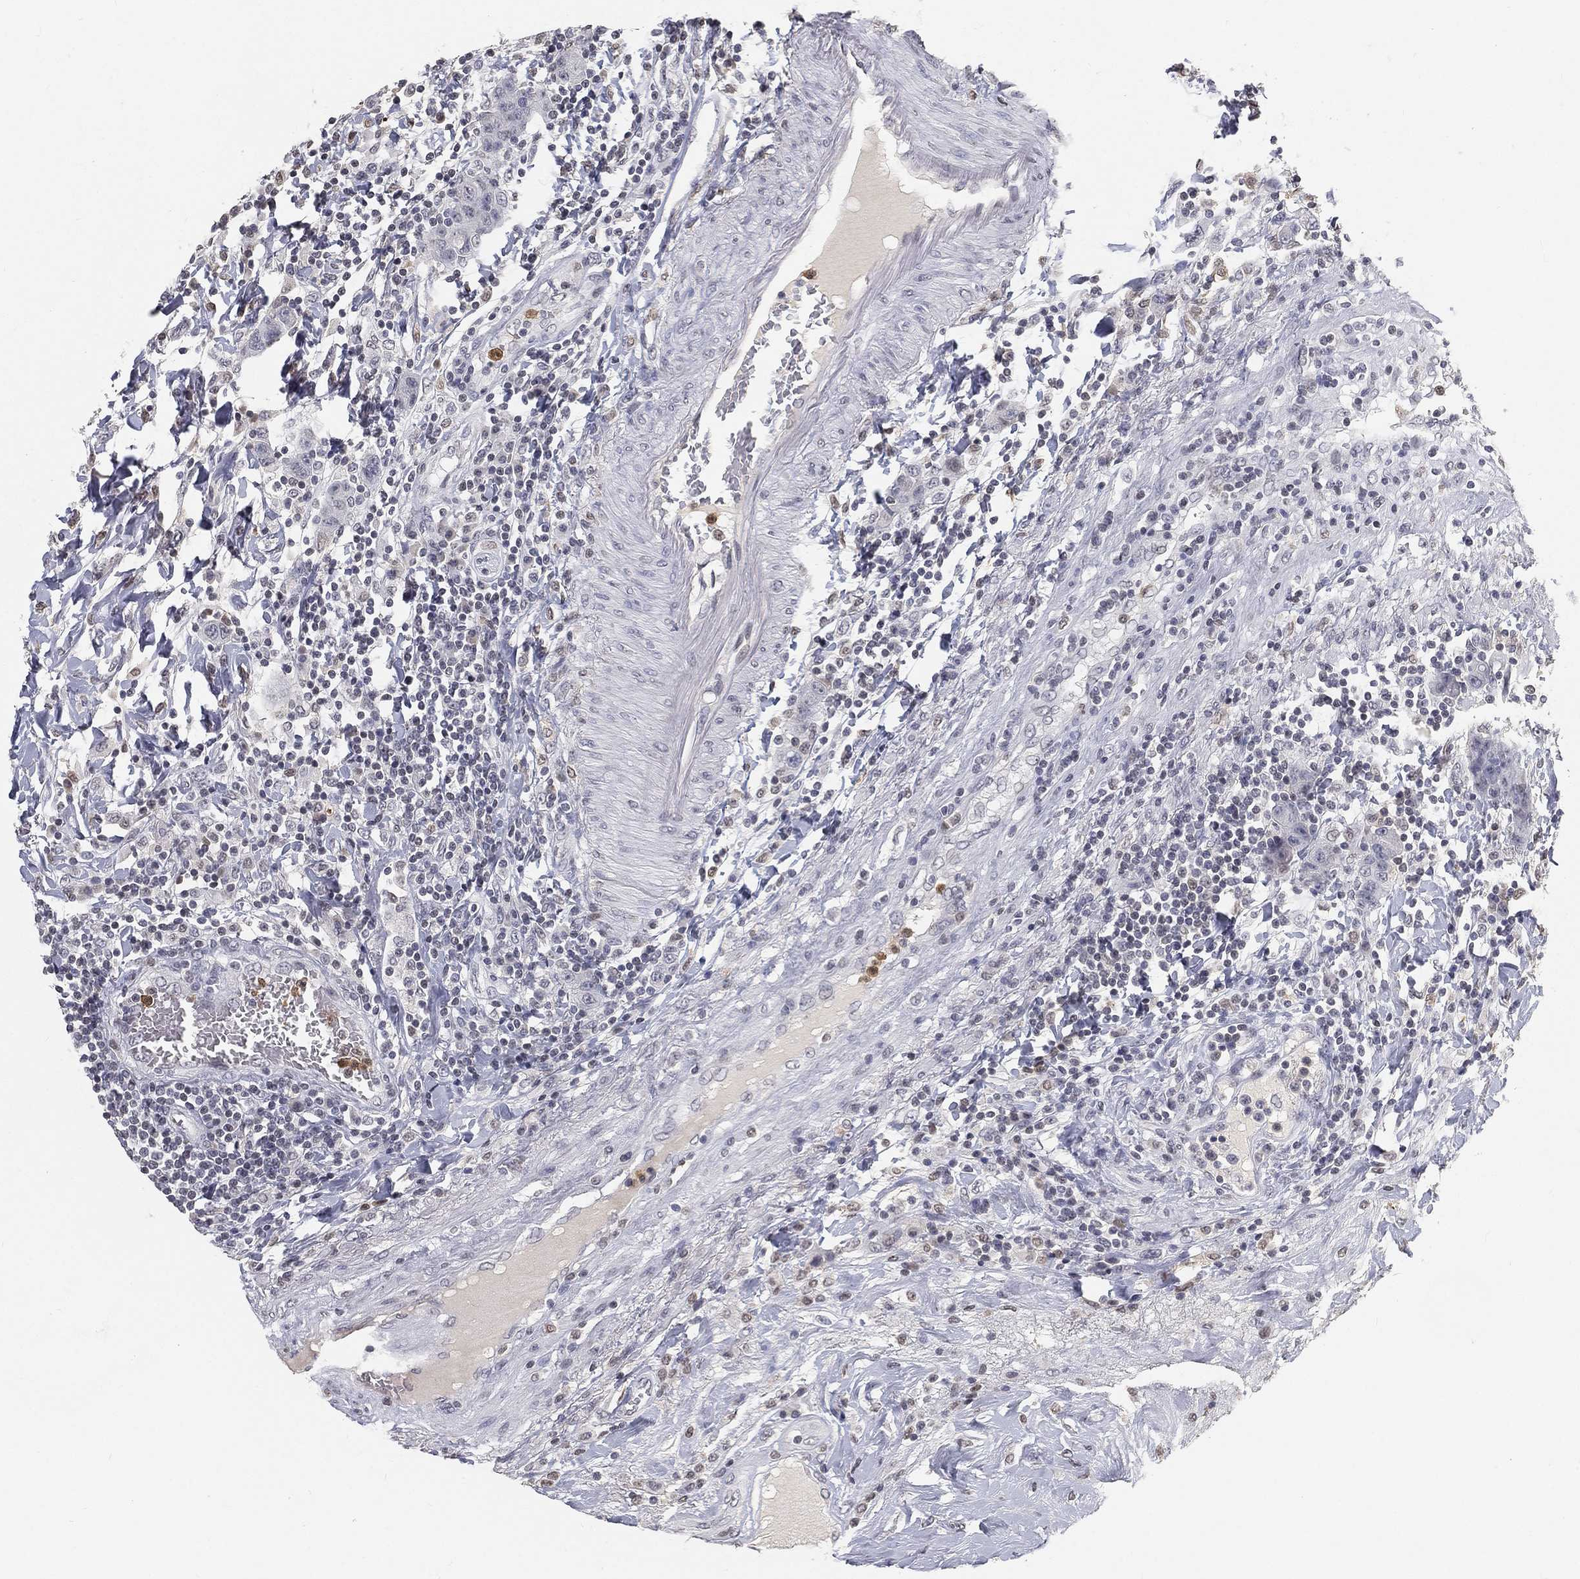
{"staining": {"intensity": "negative", "quantity": "none", "location": "none"}, "tissue": "colorectal cancer", "cell_type": "Tumor cells", "image_type": "cancer", "snomed": [{"axis": "morphology", "description": "Adenocarcinoma, NOS"}, {"axis": "topography", "description": "Colon"}], "caption": "A high-resolution photomicrograph shows IHC staining of colorectal cancer, which displays no significant expression in tumor cells.", "gene": "ARG1", "patient": {"sex": "female", "age": 48}}